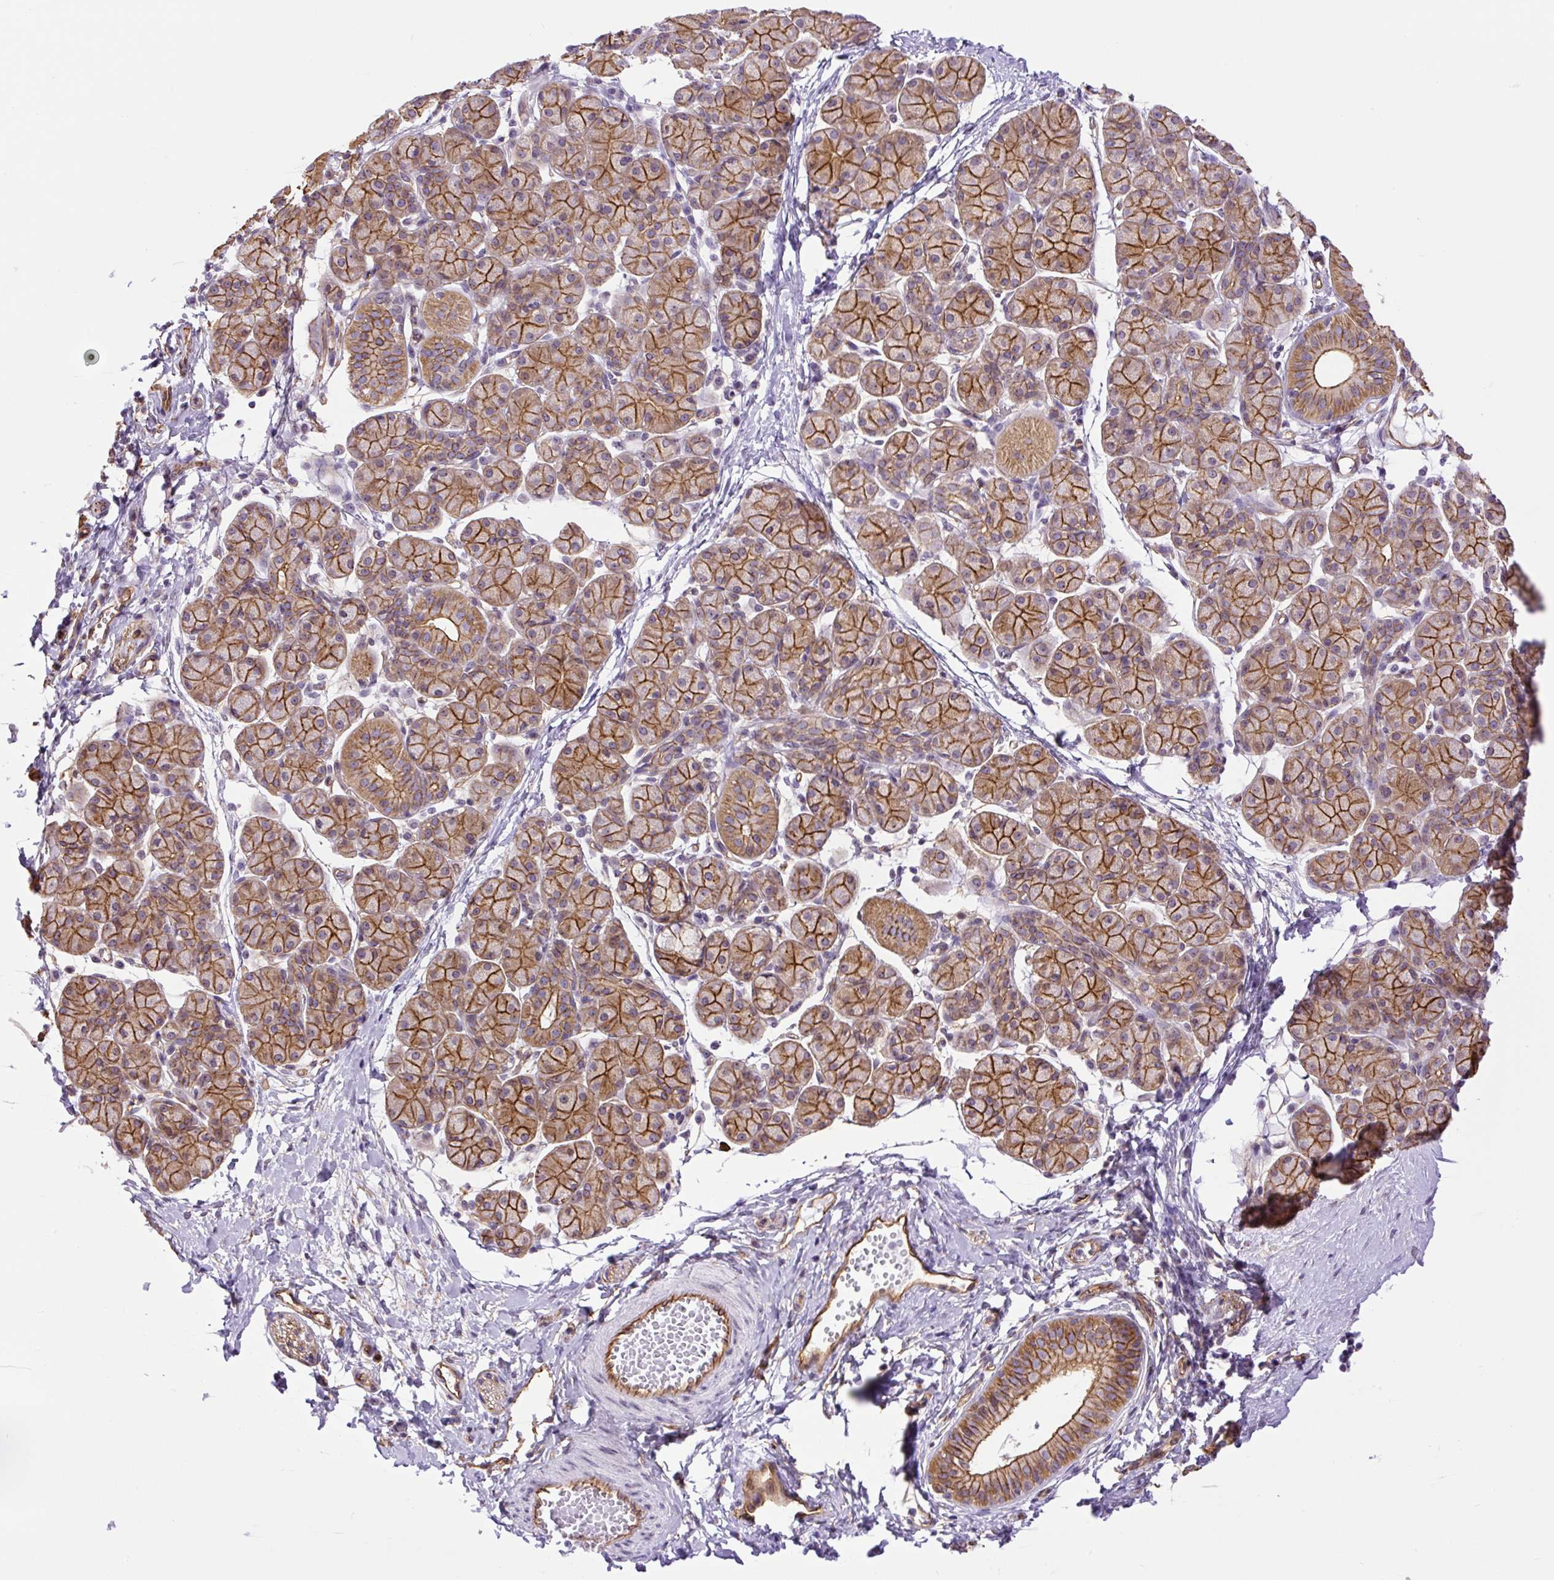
{"staining": {"intensity": "moderate", "quantity": ">75%", "location": "cytoplasmic/membranous"}, "tissue": "salivary gland", "cell_type": "Glandular cells", "image_type": "normal", "snomed": [{"axis": "morphology", "description": "Normal tissue, NOS"}, {"axis": "morphology", "description": "Inflammation, NOS"}, {"axis": "topography", "description": "Lymph node"}, {"axis": "topography", "description": "Salivary gland"}], "caption": "Glandular cells demonstrate medium levels of moderate cytoplasmic/membranous expression in approximately >75% of cells in benign salivary gland.", "gene": "MYO5C", "patient": {"sex": "male", "age": 3}}